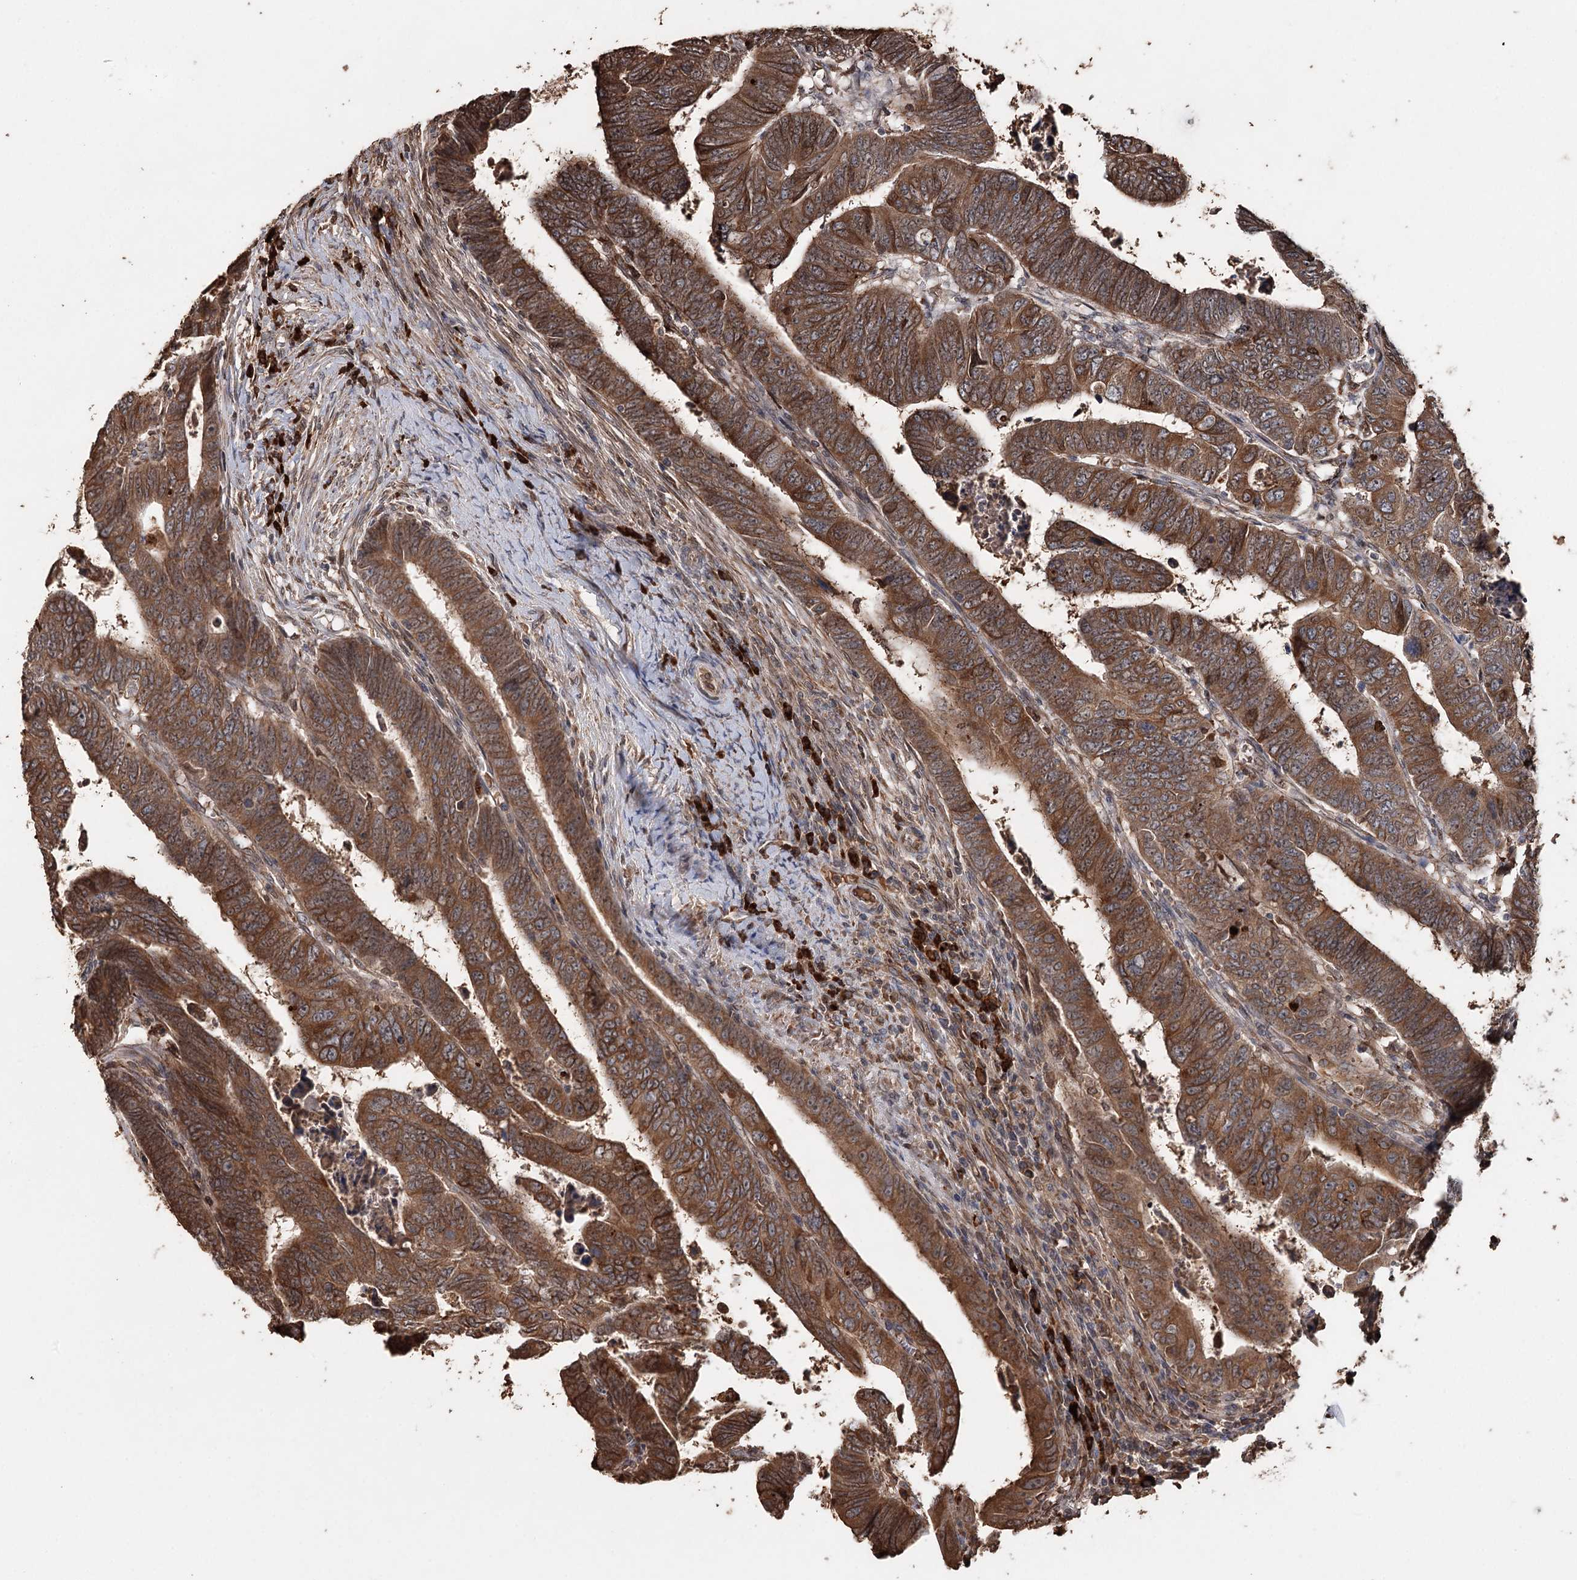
{"staining": {"intensity": "moderate", "quantity": ">75%", "location": "cytoplasmic/membranous"}, "tissue": "colorectal cancer", "cell_type": "Tumor cells", "image_type": "cancer", "snomed": [{"axis": "morphology", "description": "Normal tissue, NOS"}, {"axis": "morphology", "description": "Adenocarcinoma, NOS"}, {"axis": "topography", "description": "Rectum"}], "caption": "Protein positivity by IHC reveals moderate cytoplasmic/membranous staining in approximately >75% of tumor cells in colorectal cancer.", "gene": "SYVN1", "patient": {"sex": "female", "age": 65}}